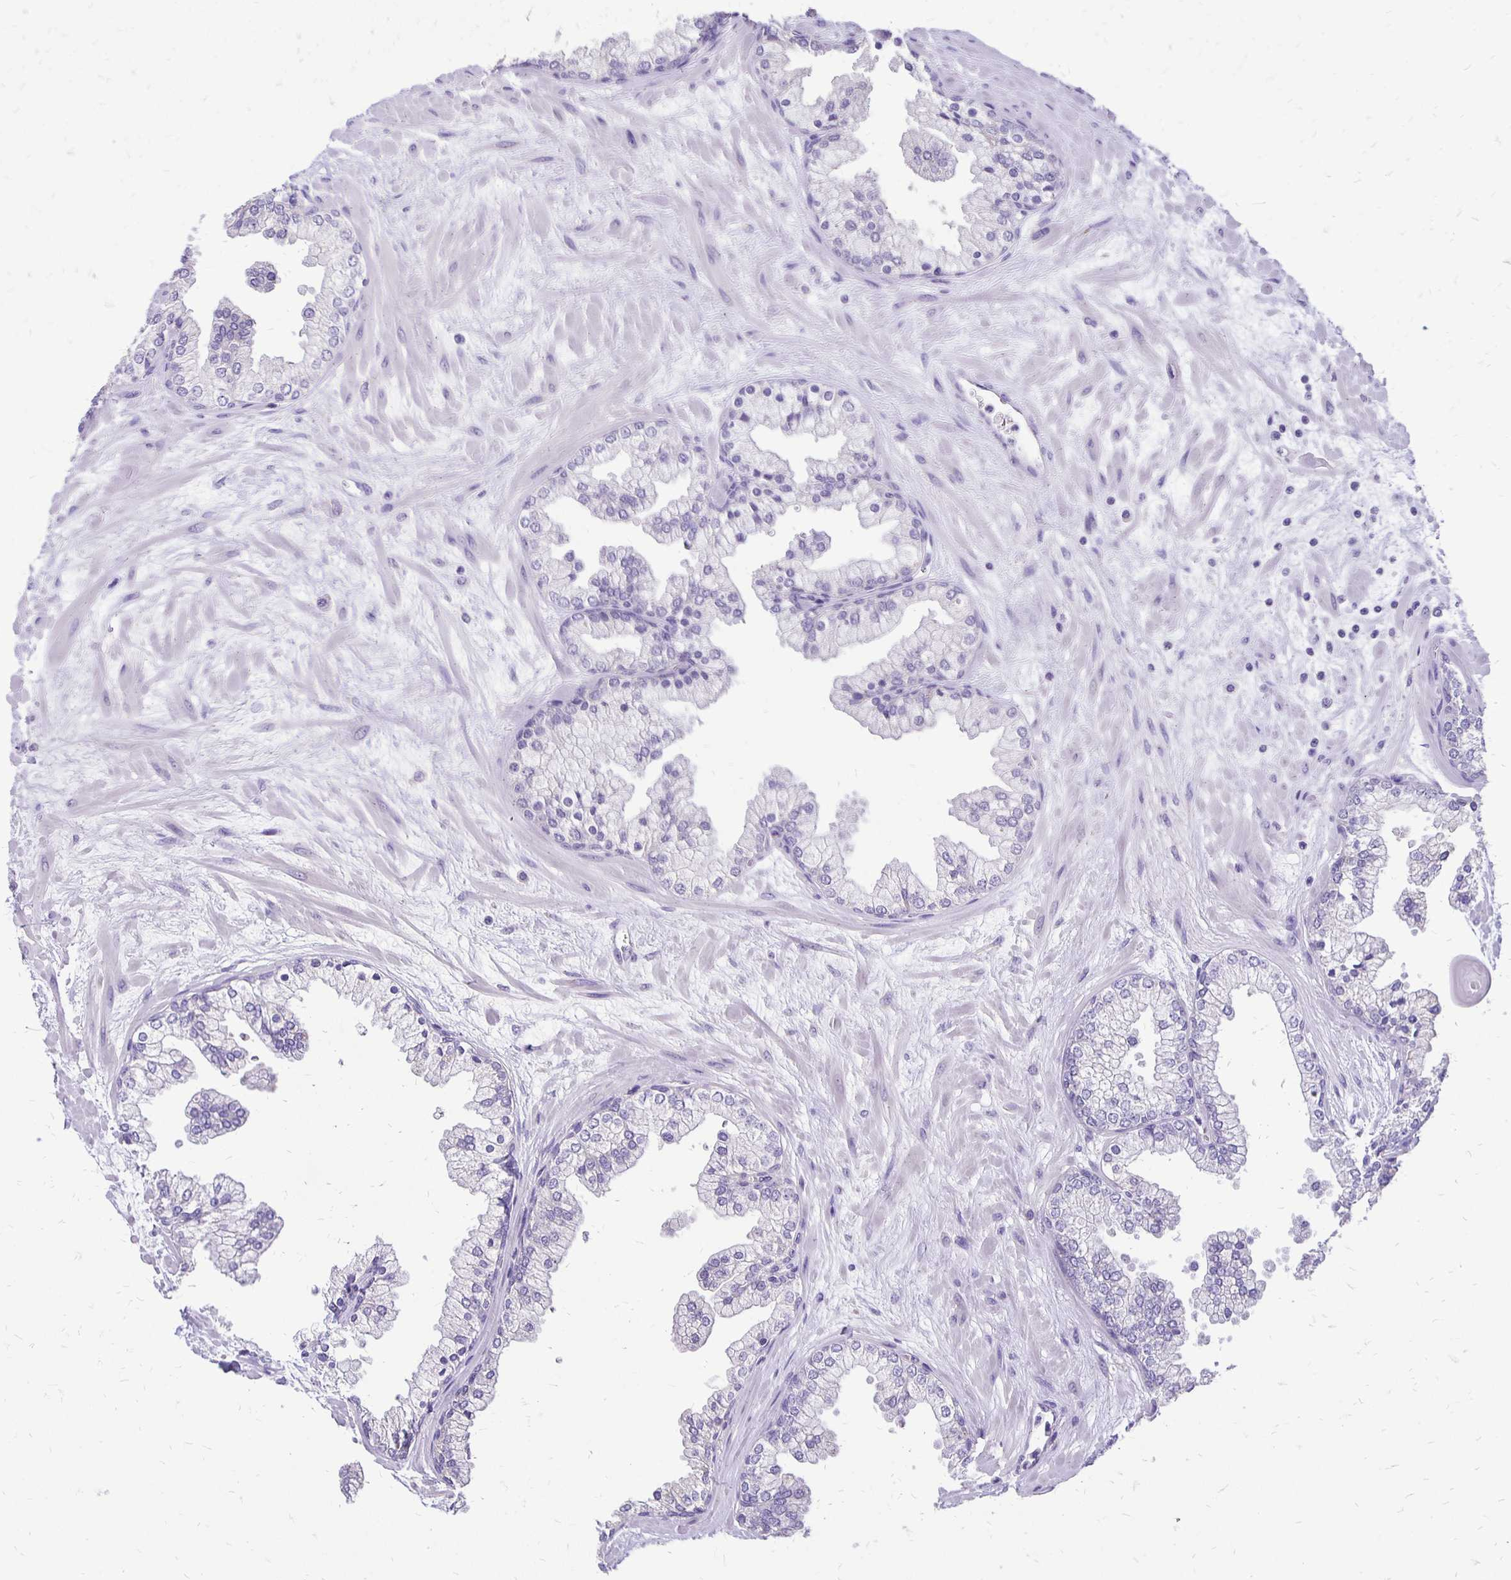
{"staining": {"intensity": "negative", "quantity": "none", "location": "none"}, "tissue": "prostate", "cell_type": "Glandular cells", "image_type": "normal", "snomed": [{"axis": "morphology", "description": "Normal tissue, NOS"}, {"axis": "topography", "description": "Prostate"}, {"axis": "topography", "description": "Peripheral nerve tissue"}], "caption": "An image of prostate stained for a protein exhibits no brown staining in glandular cells. (DAB (3,3'-diaminobenzidine) IHC visualized using brightfield microscopy, high magnification).", "gene": "ANKRD45", "patient": {"sex": "male", "age": 61}}